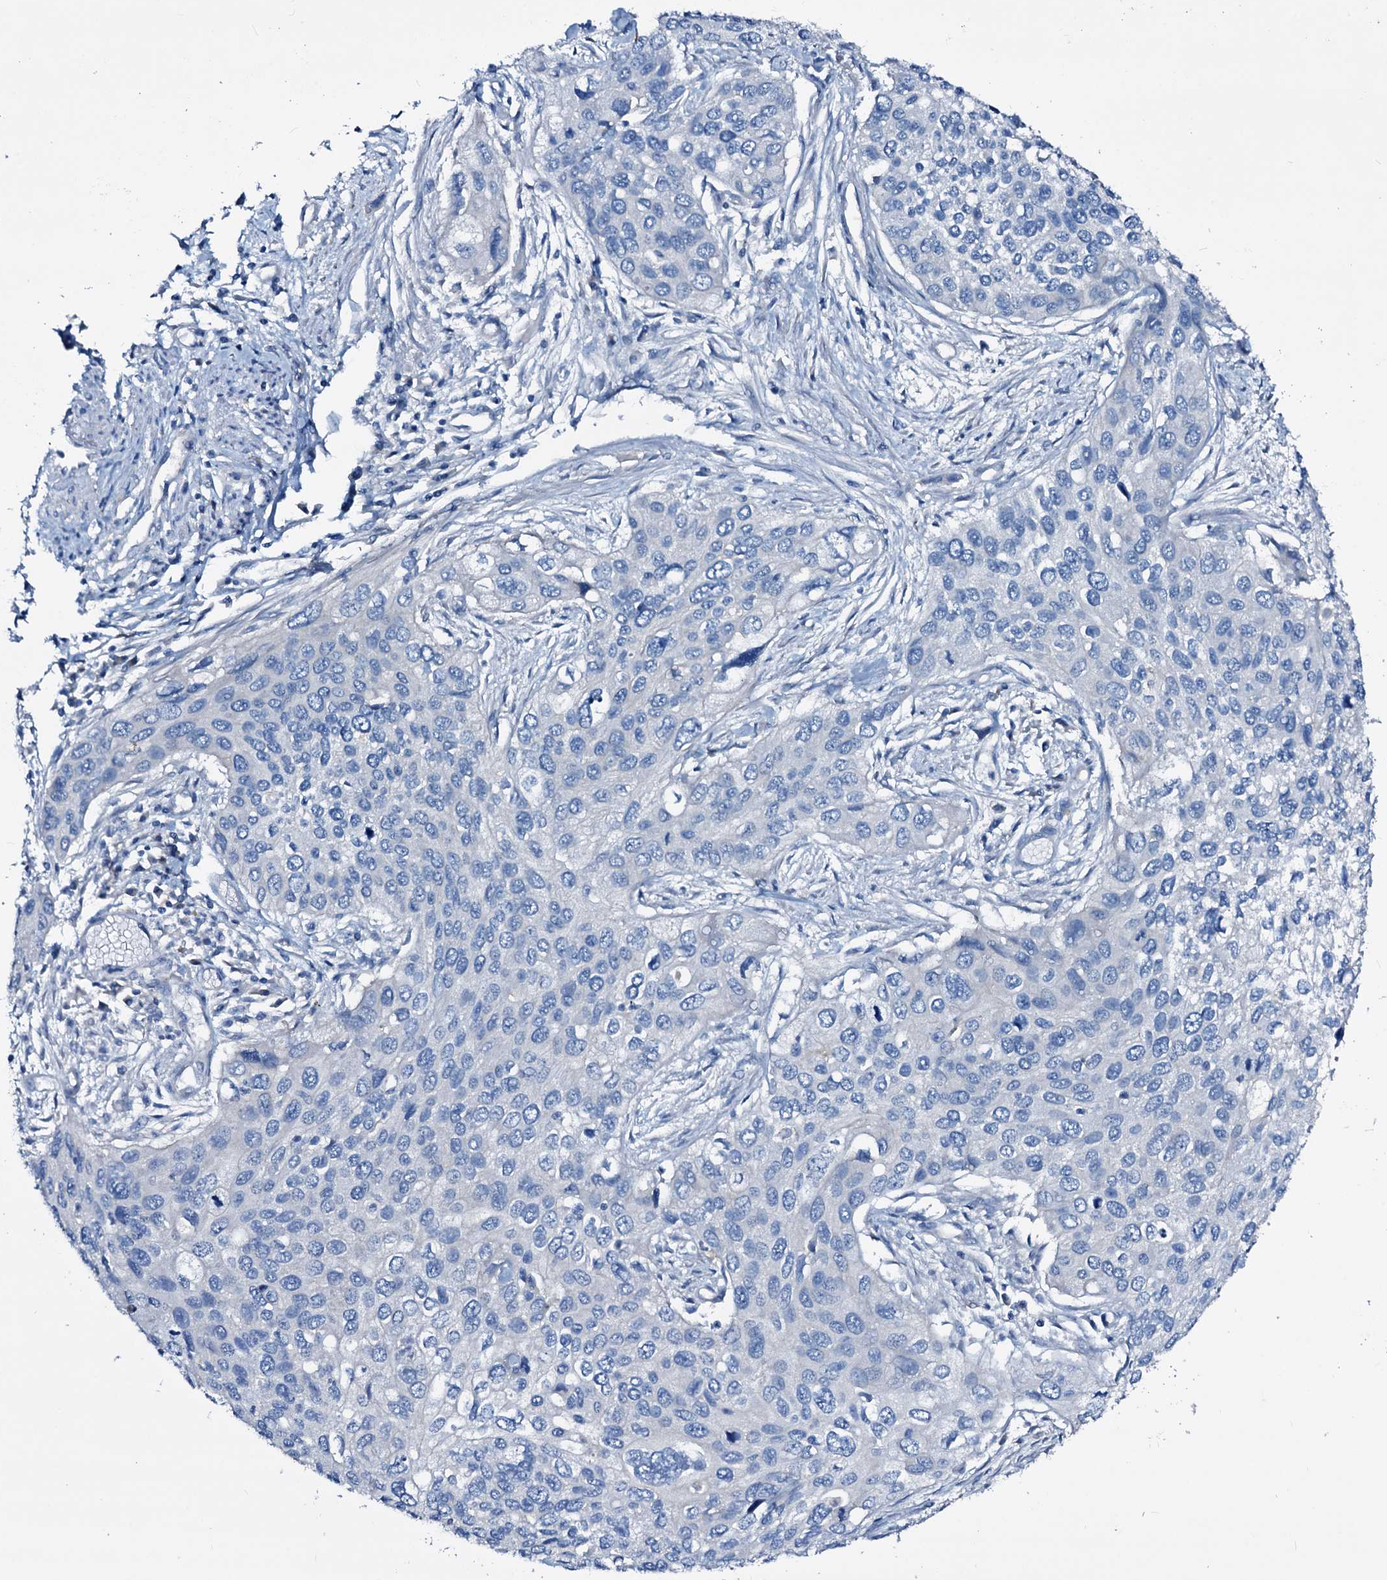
{"staining": {"intensity": "negative", "quantity": "none", "location": "none"}, "tissue": "cervical cancer", "cell_type": "Tumor cells", "image_type": "cancer", "snomed": [{"axis": "morphology", "description": "Squamous cell carcinoma, NOS"}, {"axis": "topography", "description": "Cervix"}], "caption": "An image of human cervical squamous cell carcinoma is negative for staining in tumor cells. (Brightfield microscopy of DAB immunohistochemistry (IHC) at high magnification).", "gene": "DYDC2", "patient": {"sex": "female", "age": 55}}